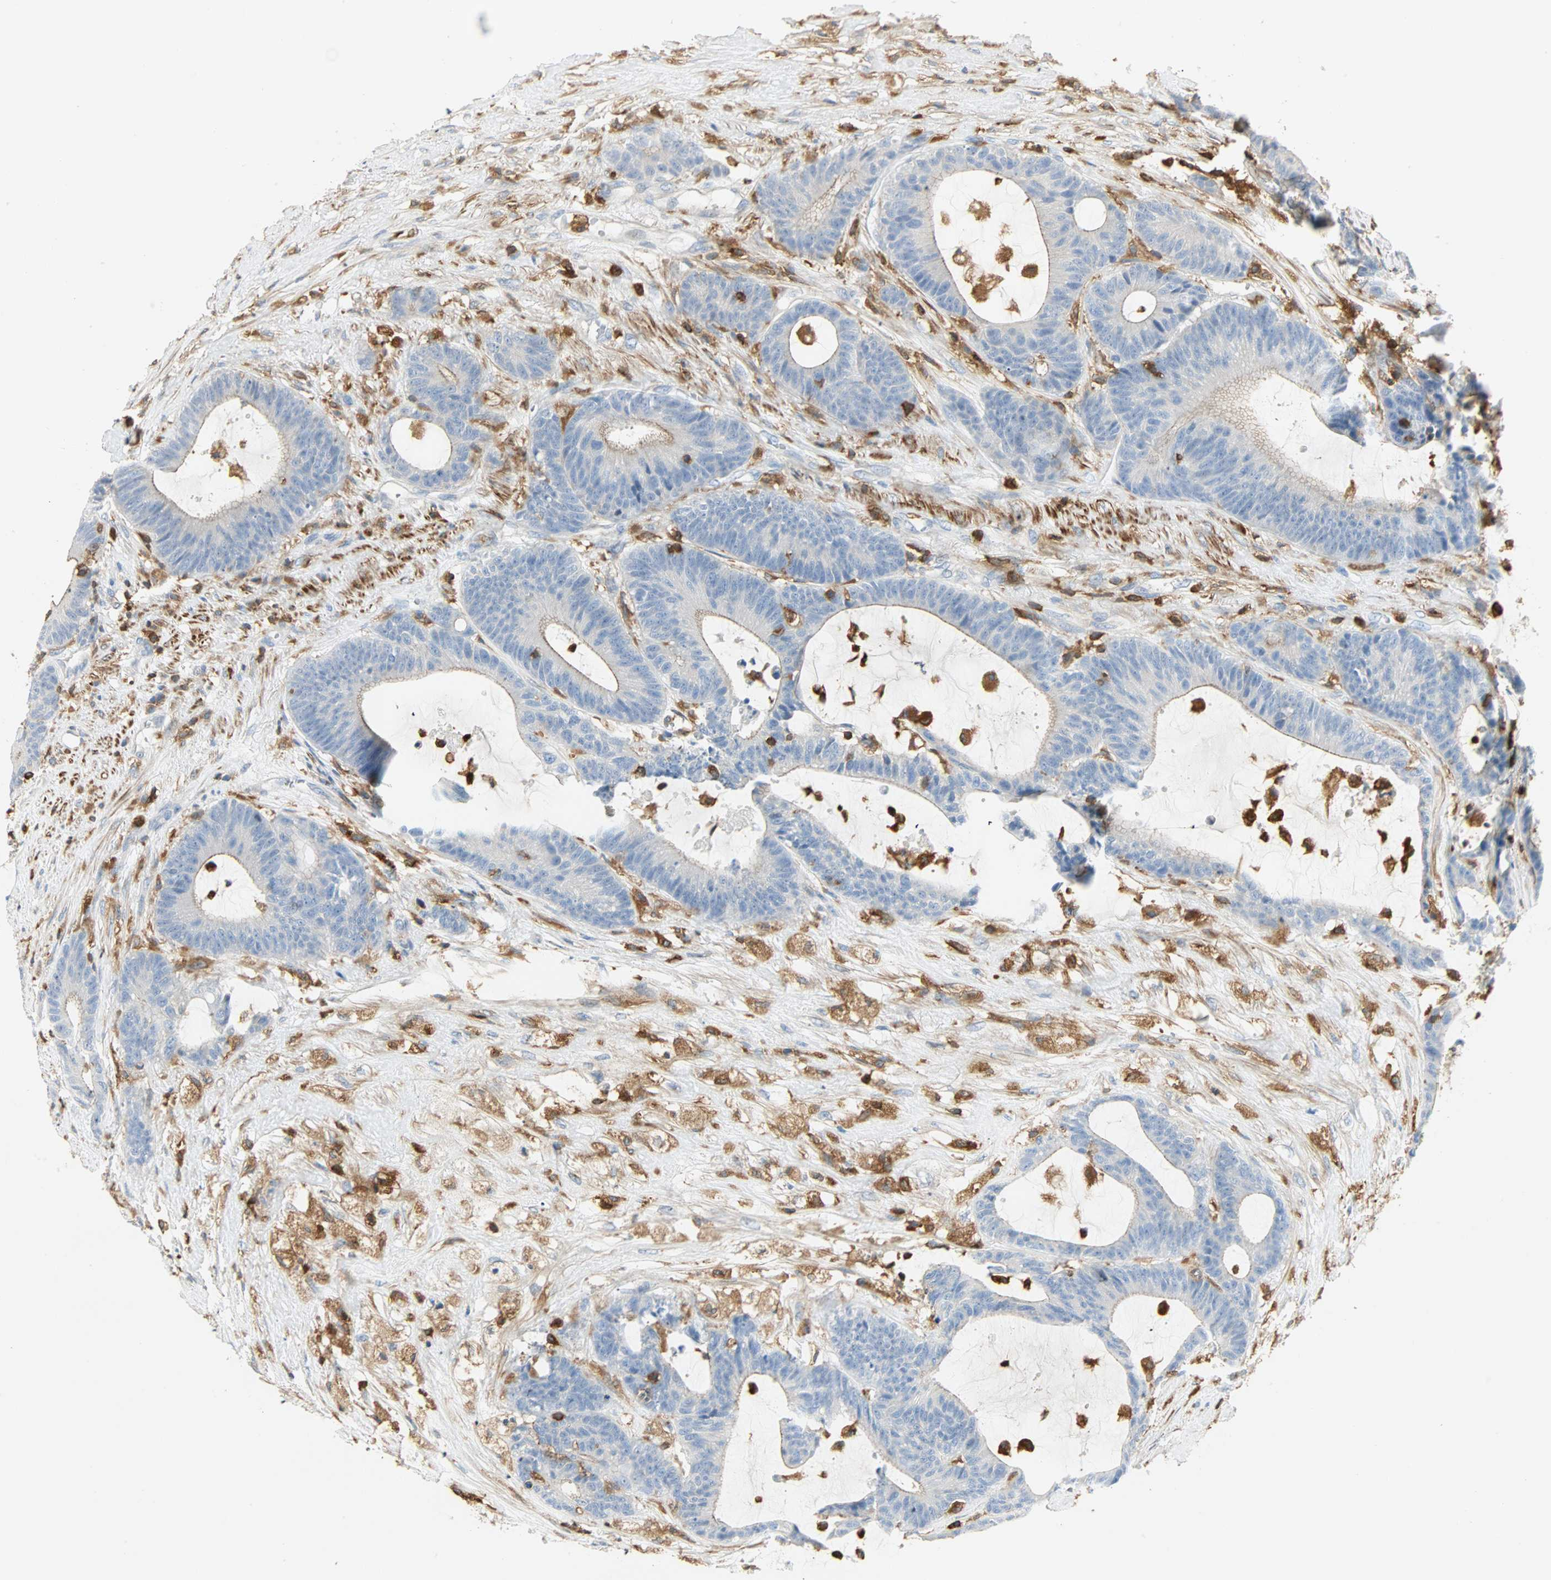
{"staining": {"intensity": "negative", "quantity": "none", "location": "none"}, "tissue": "colorectal cancer", "cell_type": "Tumor cells", "image_type": "cancer", "snomed": [{"axis": "morphology", "description": "Adenocarcinoma, NOS"}, {"axis": "topography", "description": "Colon"}], "caption": "High power microscopy photomicrograph of an immunohistochemistry micrograph of colorectal cancer (adenocarcinoma), revealing no significant staining in tumor cells.", "gene": "FMNL1", "patient": {"sex": "female", "age": 84}}